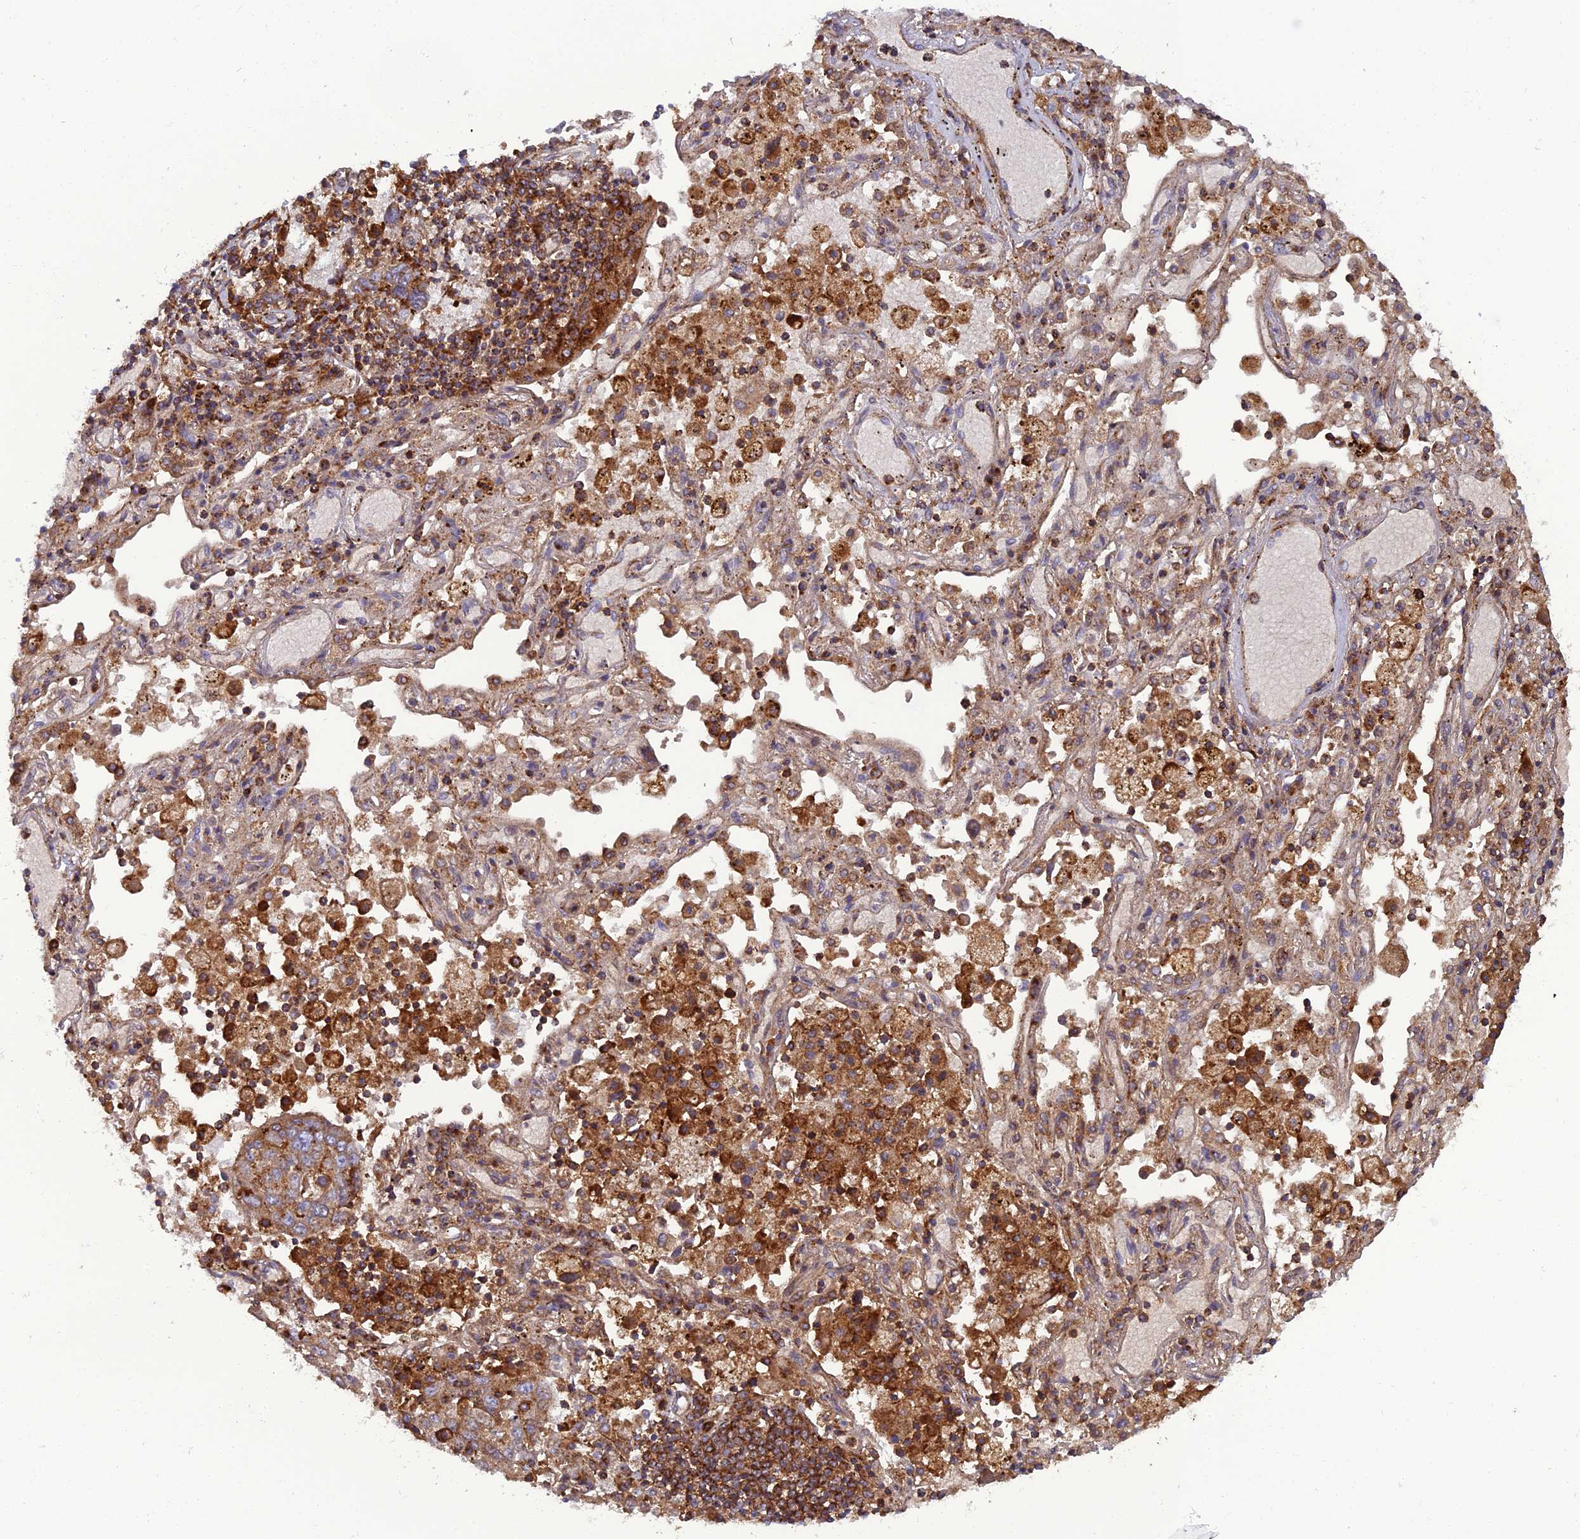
{"staining": {"intensity": "moderate", "quantity": ">75%", "location": "cytoplasmic/membranous"}, "tissue": "lung cancer", "cell_type": "Tumor cells", "image_type": "cancer", "snomed": [{"axis": "morphology", "description": "Squamous cell carcinoma, NOS"}, {"axis": "topography", "description": "Lung"}], "caption": "A histopathology image showing moderate cytoplasmic/membranous staining in approximately >75% of tumor cells in squamous cell carcinoma (lung), as visualized by brown immunohistochemical staining.", "gene": "LNPEP", "patient": {"sex": "male", "age": 65}}